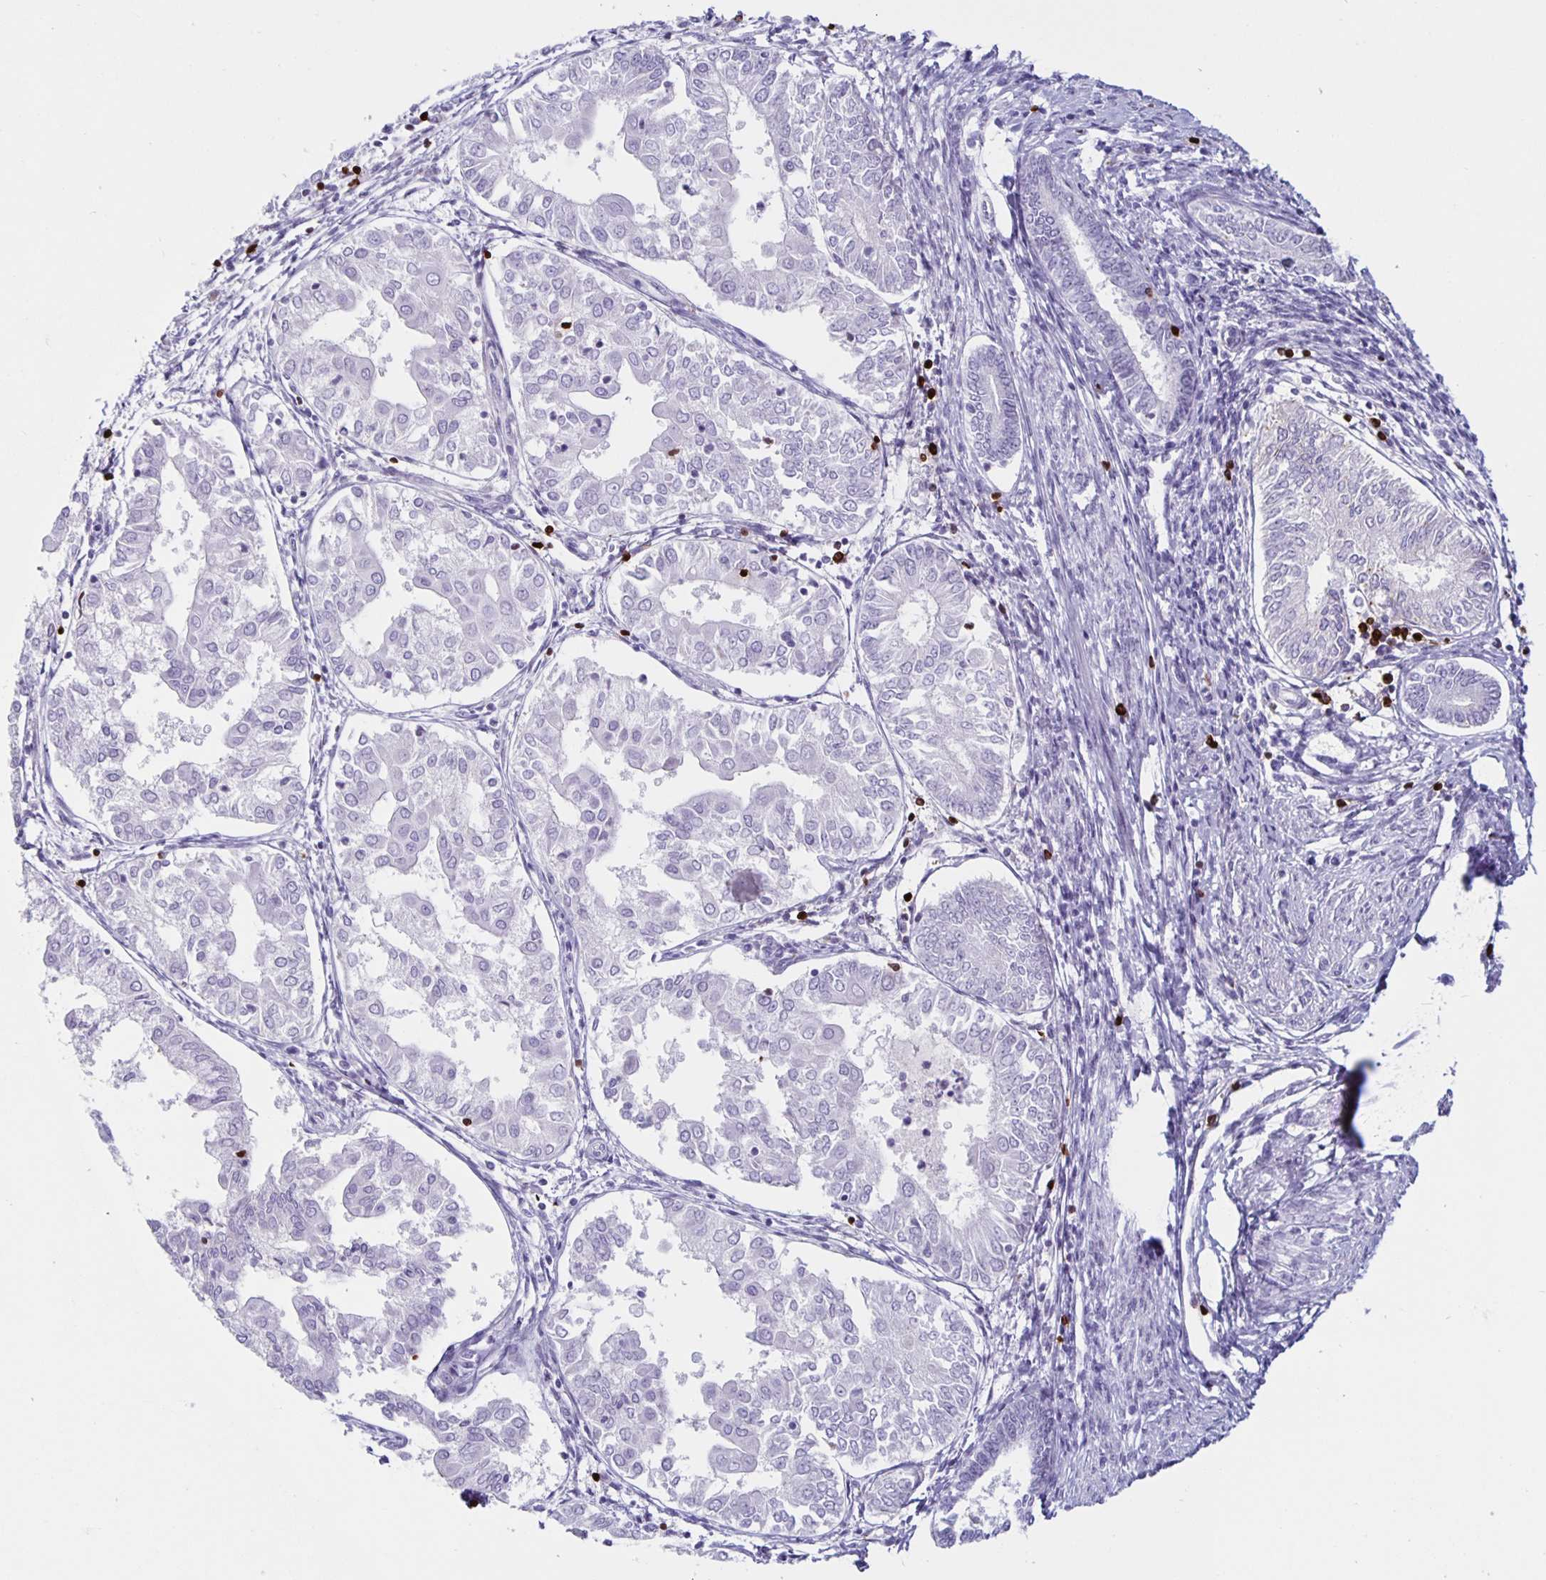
{"staining": {"intensity": "negative", "quantity": "none", "location": "none"}, "tissue": "endometrial cancer", "cell_type": "Tumor cells", "image_type": "cancer", "snomed": [{"axis": "morphology", "description": "Adenocarcinoma, NOS"}, {"axis": "topography", "description": "Endometrium"}], "caption": "IHC histopathology image of neoplastic tissue: human endometrial cancer (adenocarcinoma) stained with DAB shows no significant protein staining in tumor cells. The staining is performed using DAB (3,3'-diaminobenzidine) brown chromogen with nuclei counter-stained in using hematoxylin.", "gene": "GZMK", "patient": {"sex": "female", "age": 68}}